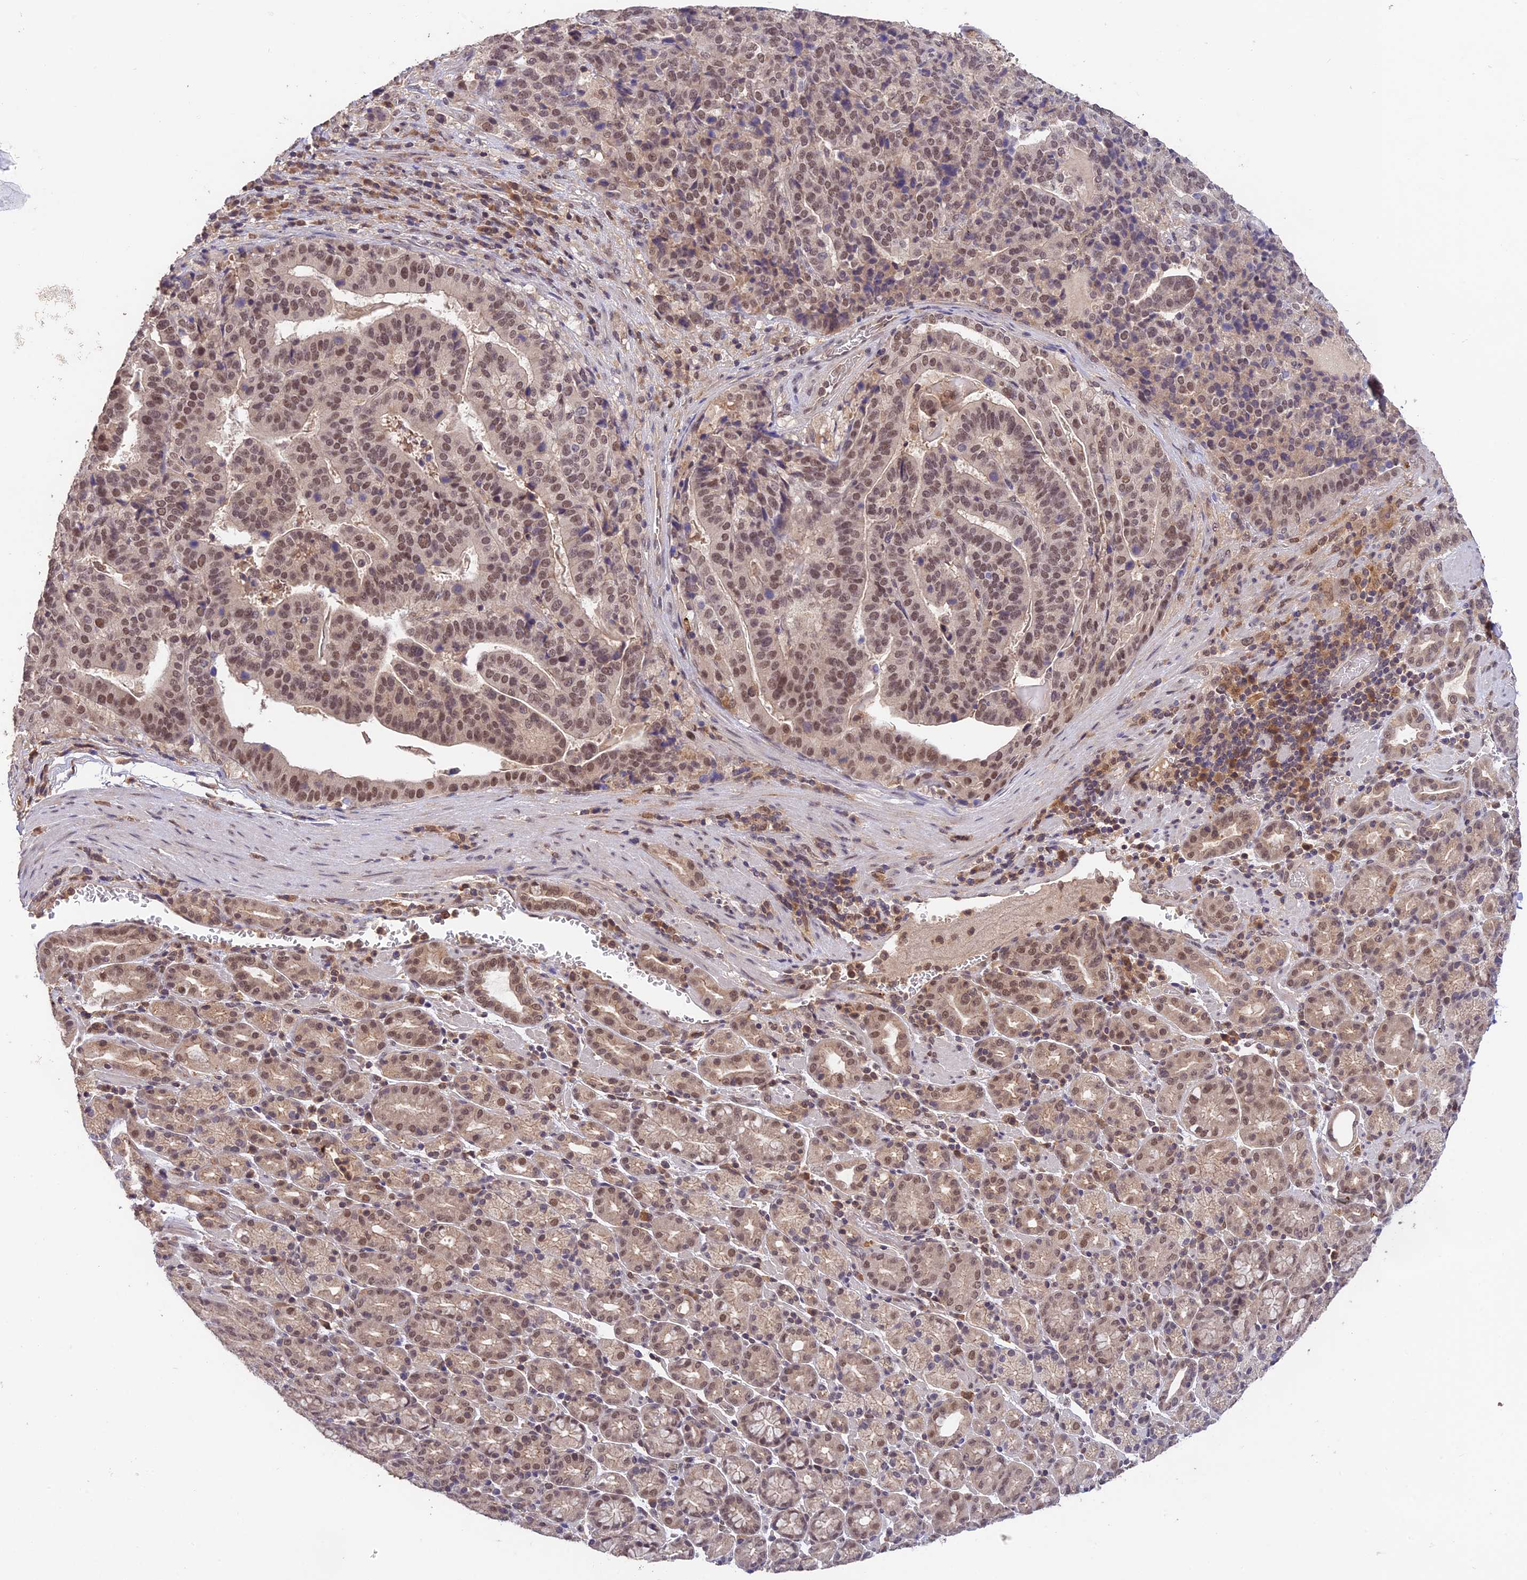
{"staining": {"intensity": "moderate", "quantity": ">75%", "location": "nuclear"}, "tissue": "stomach cancer", "cell_type": "Tumor cells", "image_type": "cancer", "snomed": [{"axis": "morphology", "description": "Adenocarcinoma, NOS"}, {"axis": "topography", "description": "Stomach"}], "caption": "The photomicrograph shows a brown stain indicating the presence of a protein in the nuclear of tumor cells in stomach cancer. (Brightfield microscopy of DAB IHC at high magnification).", "gene": "ZNF436", "patient": {"sex": "male", "age": 48}}